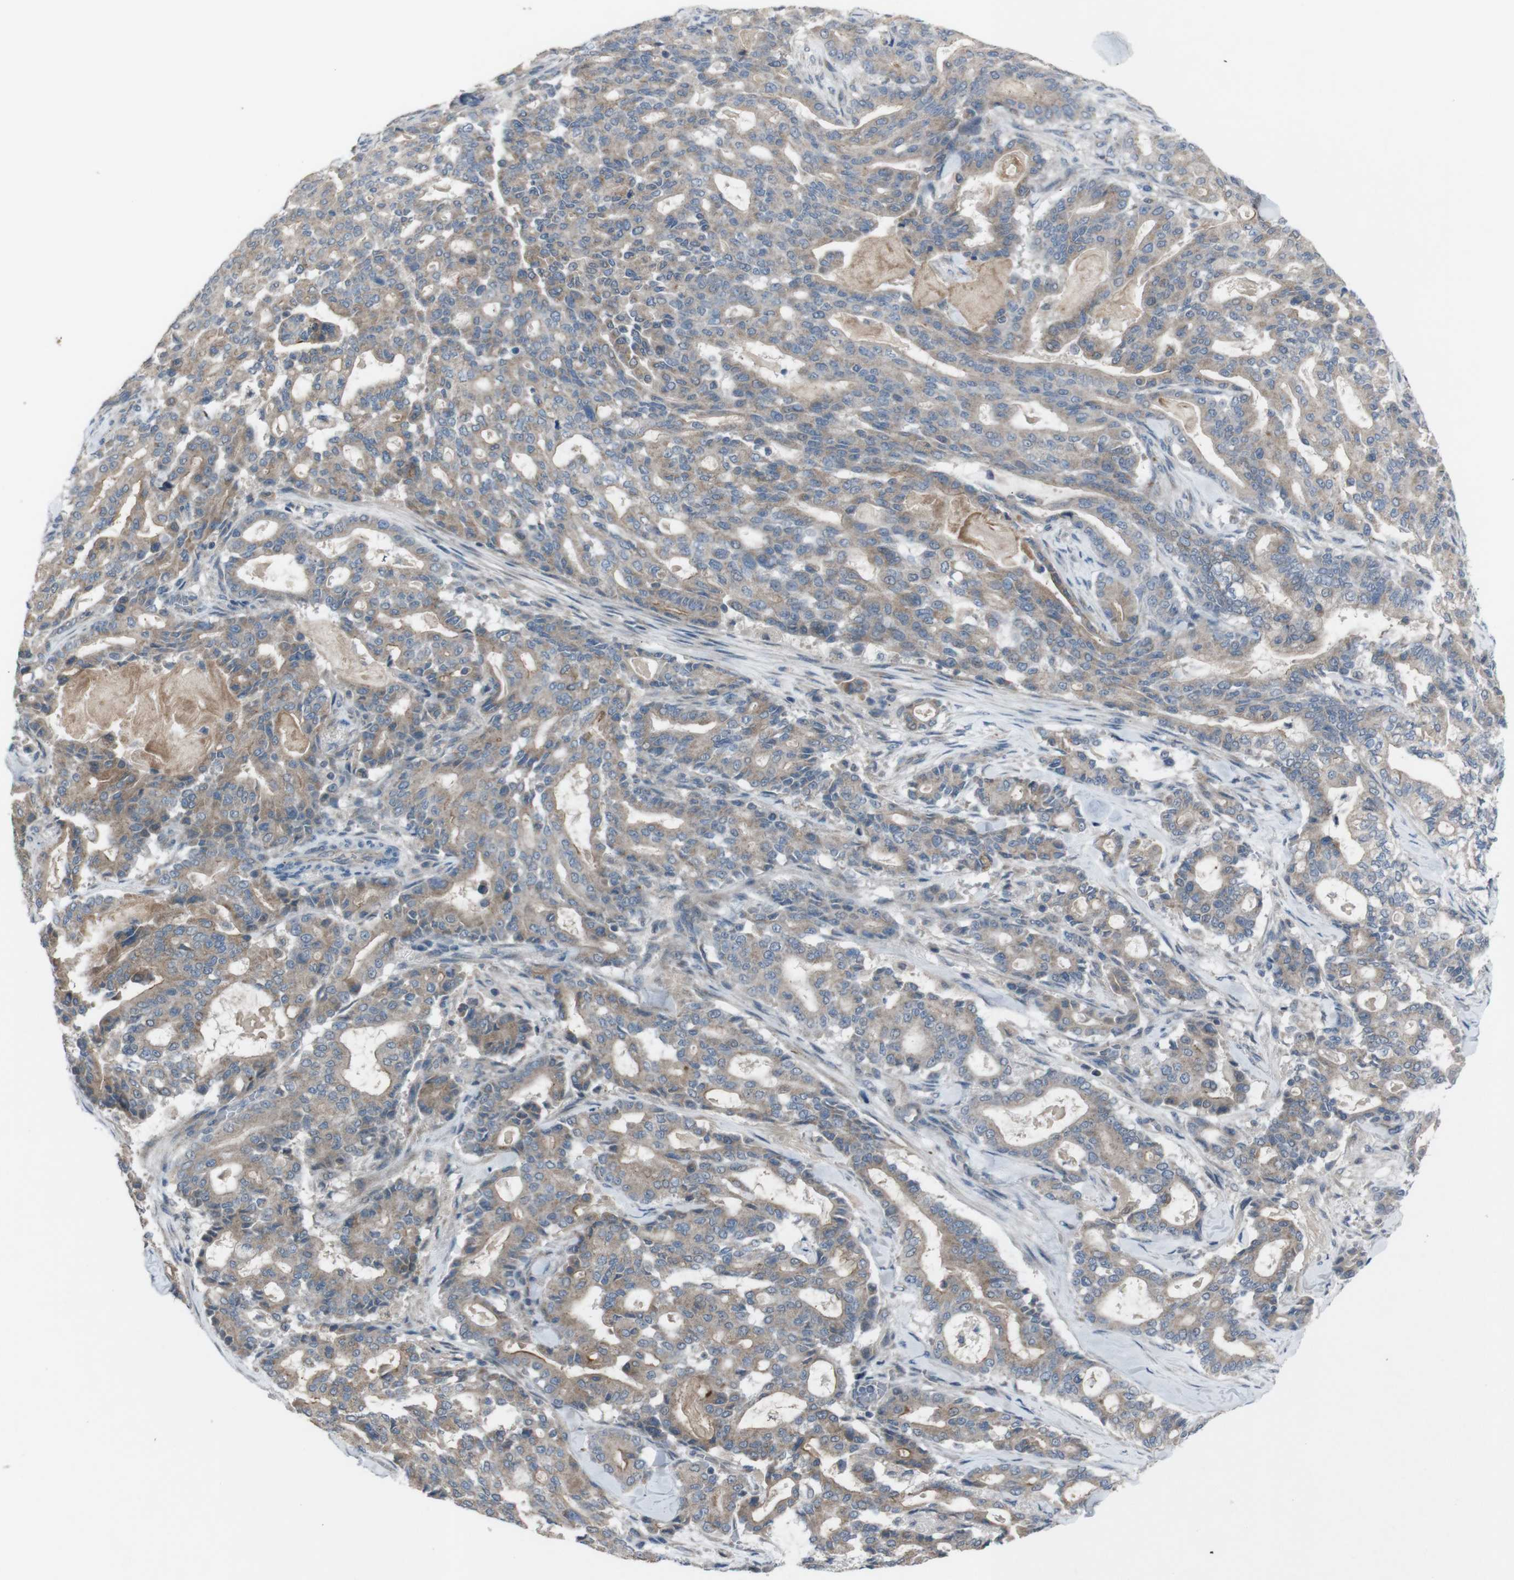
{"staining": {"intensity": "moderate", "quantity": ">75%", "location": "cytoplasmic/membranous"}, "tissue": "pancreatic cancer", "cell_type": "Tumor cells", "image_type": "cancer", "snomed": [{"axis": "morphology", "description": "Adenocarcinoma, NOS"}, {"axis": "topography", "description": "Pancreas"}], "caption": "An immunohistochemistry histopathology image of tumor tissue is shown. Protein staining in brown labels moderate cytoplasmic/membranous positivity in pancreatic cancer within tumor cells.", "gene": "EFNA5", "patient": {"sex": "male", "age": 63}}